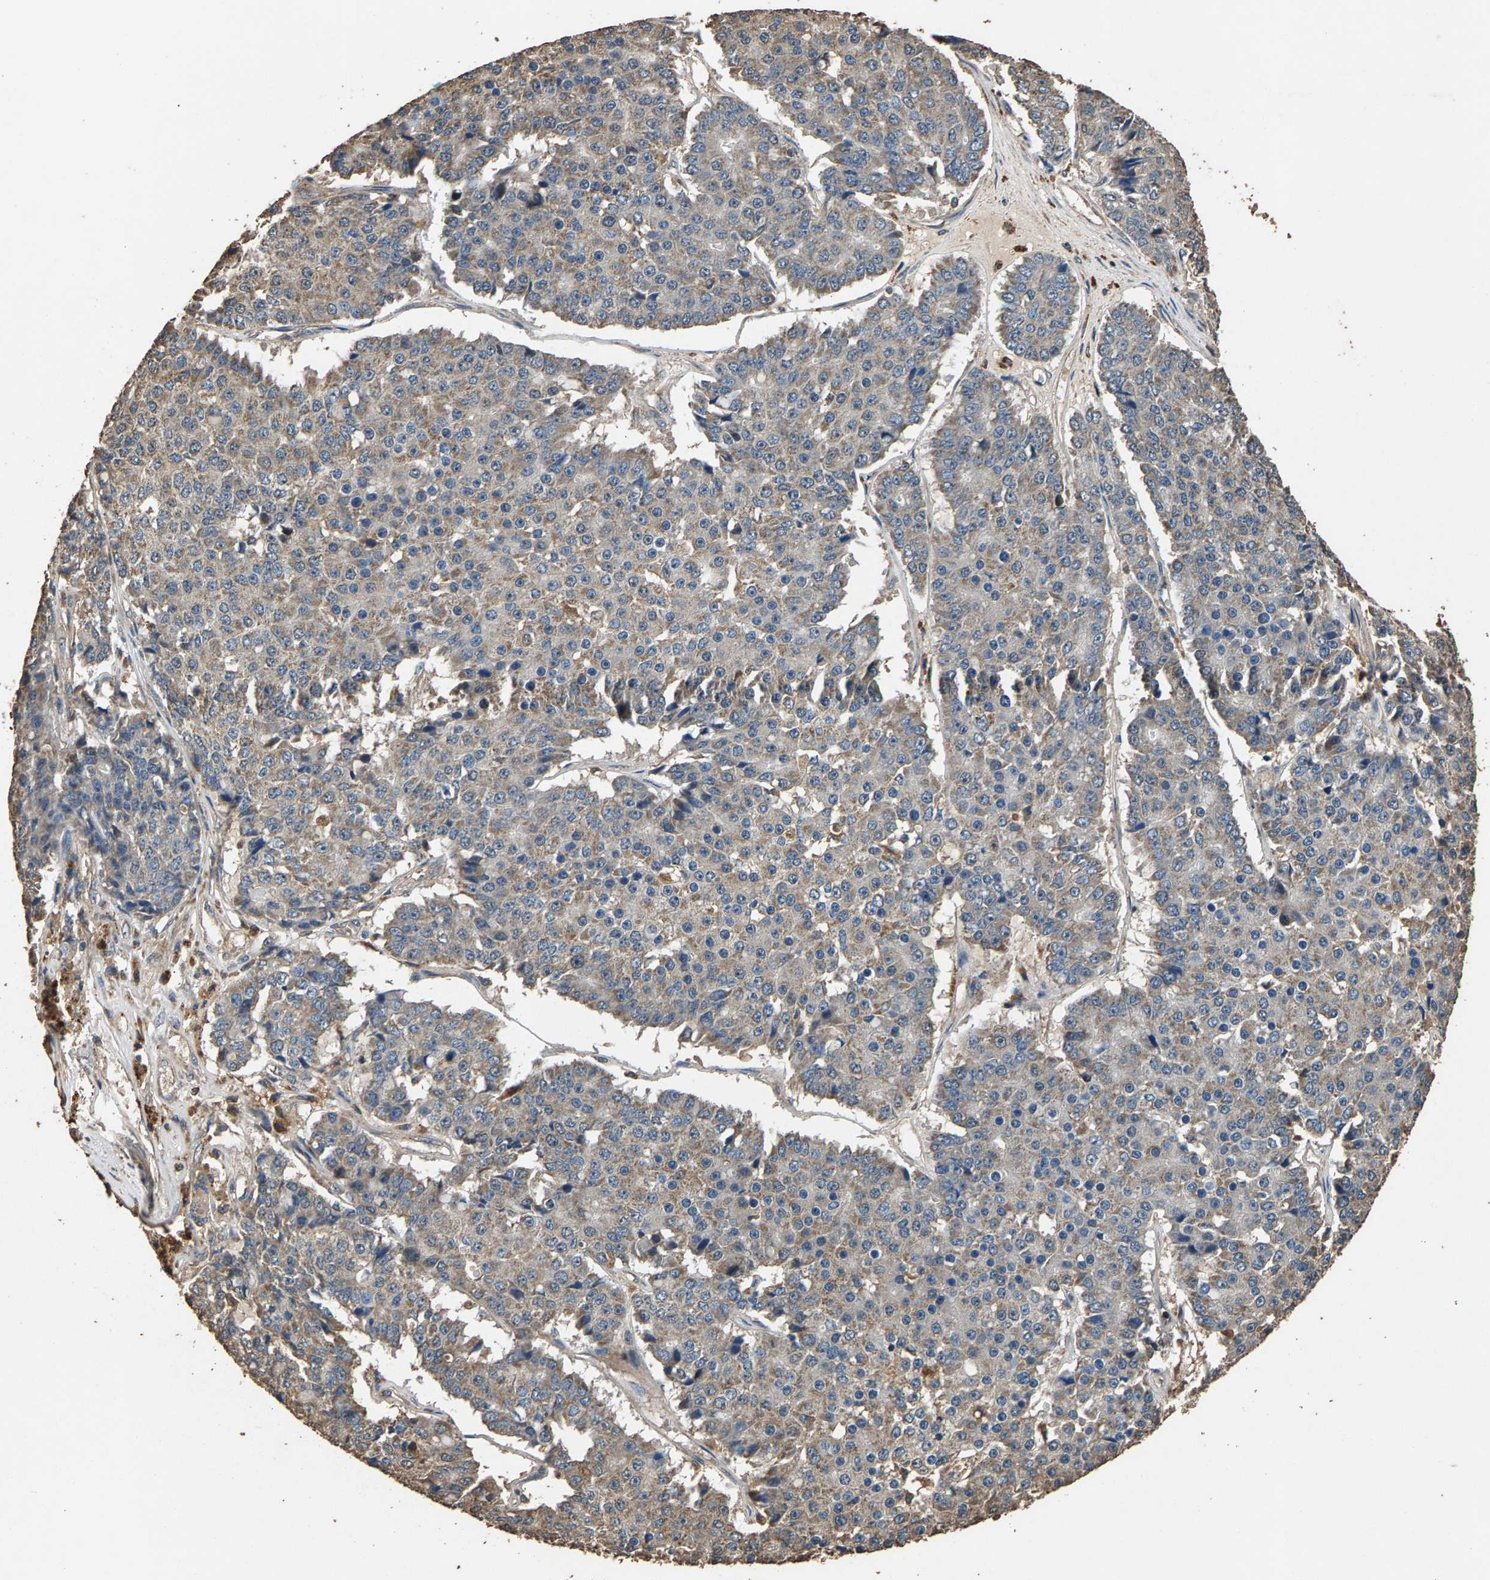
{"staining": {"intensity": "weak", "quantity": "25%-75%", "location": "cytoplasmic/membranous"}, "tissue": "pancreatic cancer", "cell_type": "Tumor cells", "image_type": "cancer", "snomed": [{"axis": "morphology", "description": "Adenocarcinoma, NOS"}, {"axis": "topography", "description": "Pancreas"}], "caption": "This is an image of immunohistochemistry (IHC) staining of pancreatic cancer (adenocarcinoma), which shows weak staining in the cytoplasmic/membranous of tumor cells.", "gene": "MRPL27", "patient": {"sex": "male", "age": 50}}